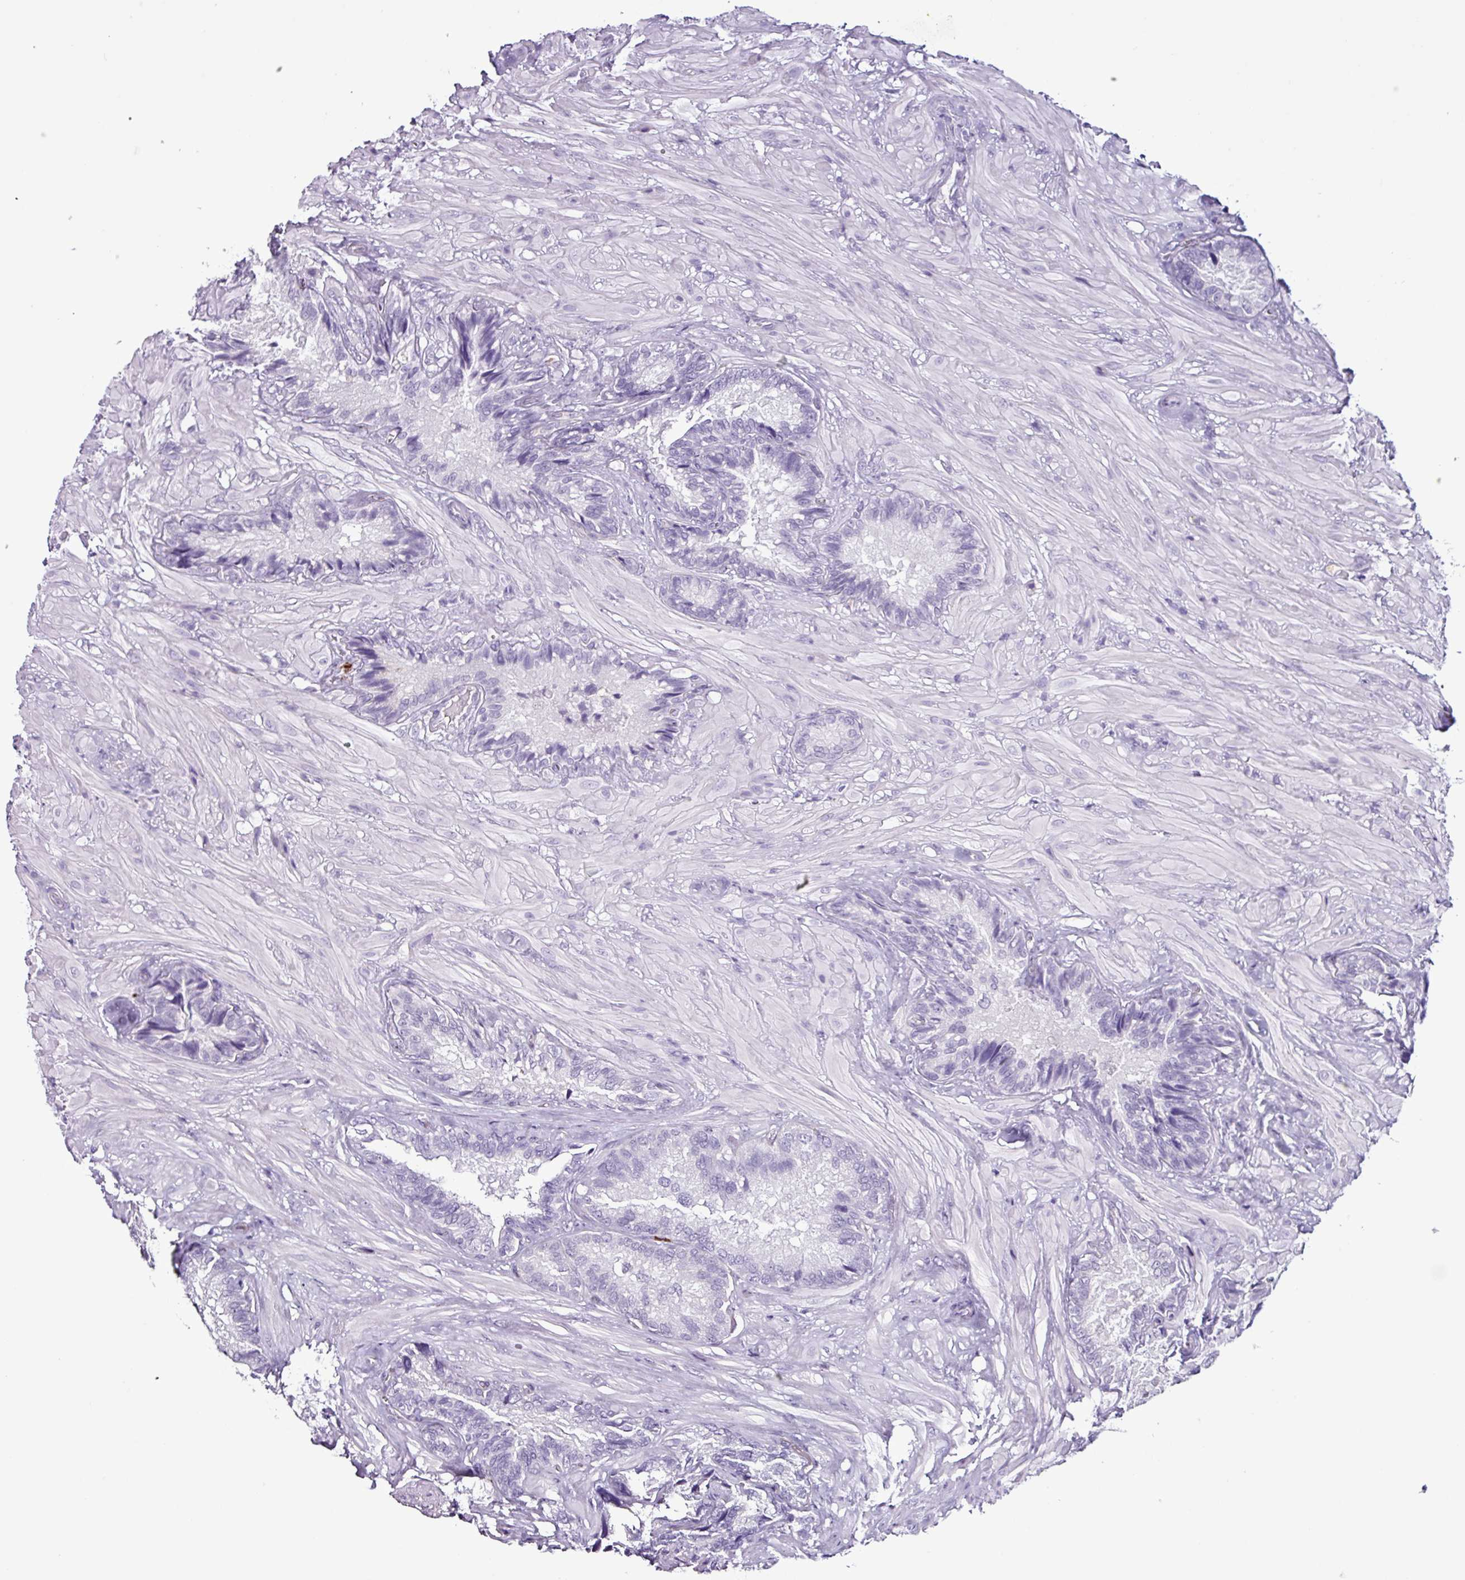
{"staining": {"intensity": "negative", "quantity": "none", "location": "none"}, "tissue": "seminal vesicle", "cell_type": "Glandular cells", "image_type": "normal", "snomed": [{"axis": "morphology", "description": "Normal tissue, NOS"}, {"axis": "topography", "description": "Seminal veicle"}], "caption": "An immunohistochemistry image of unremarkable seminal vesicle is shown. There is no staining in glandular cells of seminal vesicle. (Brightfield microscopy of DAB immunohistochemistry at high magnification).", "gene": "TMEM178A", "patient": {"sex": "male", "age": 62}}